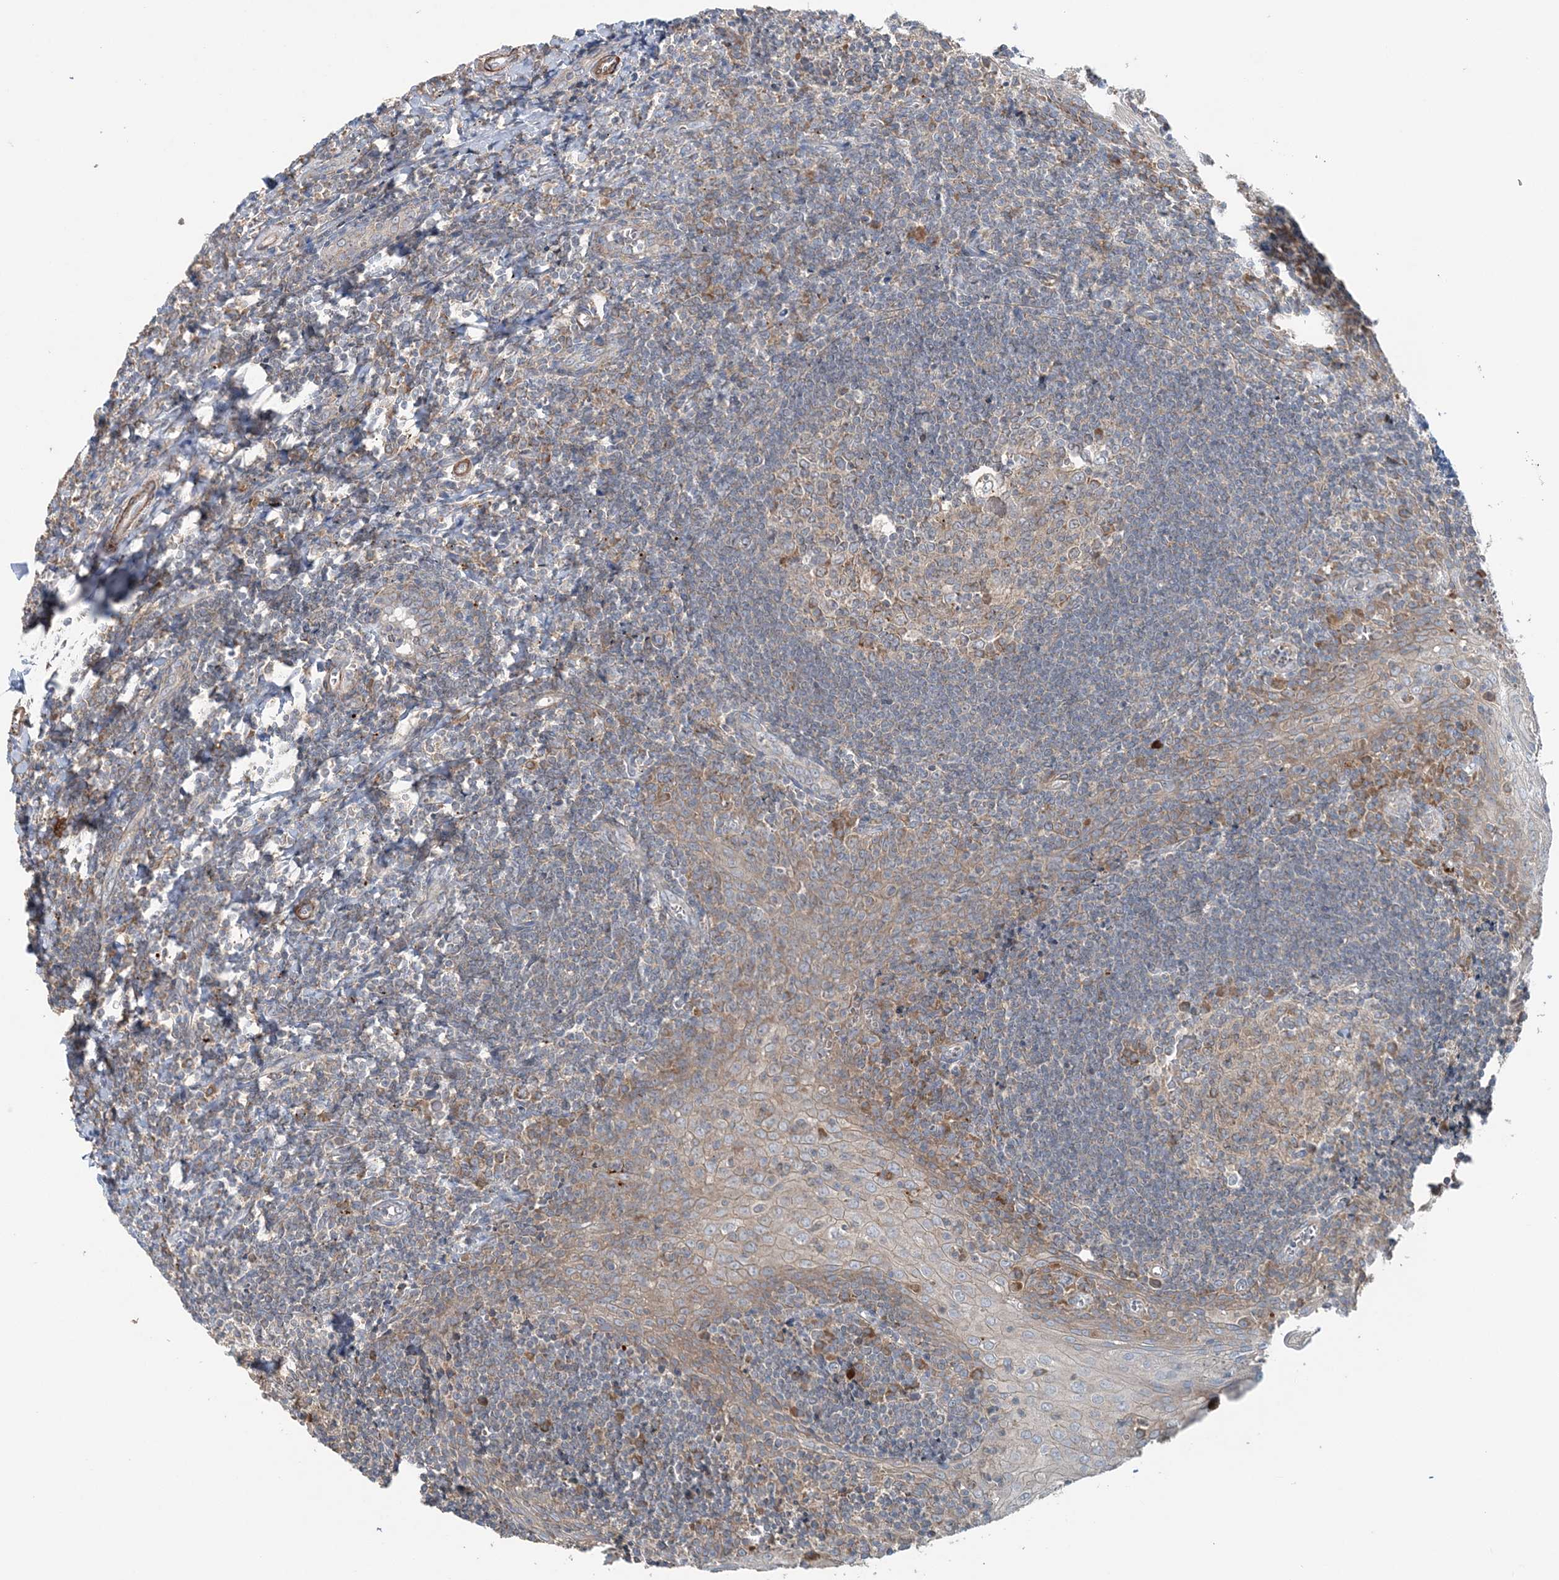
{"staining": {"intensity": "moderate", "quantity": "<25%", "location": "cytoplasmic/membranous"}, "tissue": "tonsil", "cell_type": "Germinal center cells", "image_type": "normal", "snomed": [{"axis": "morphology", "description": "Normal tissue, NOS"}, {"axis": "topography", "description": "Tonsil"}], "caption": "Protein positivity by immunohistochemistry (IHC) reveals moderate cytoplasmic/membranous staining in about <25% of germinal center cells in unremarkable tonsil.", "gene": "TTI1", "patient": {"sex": "male", "age": 27}}